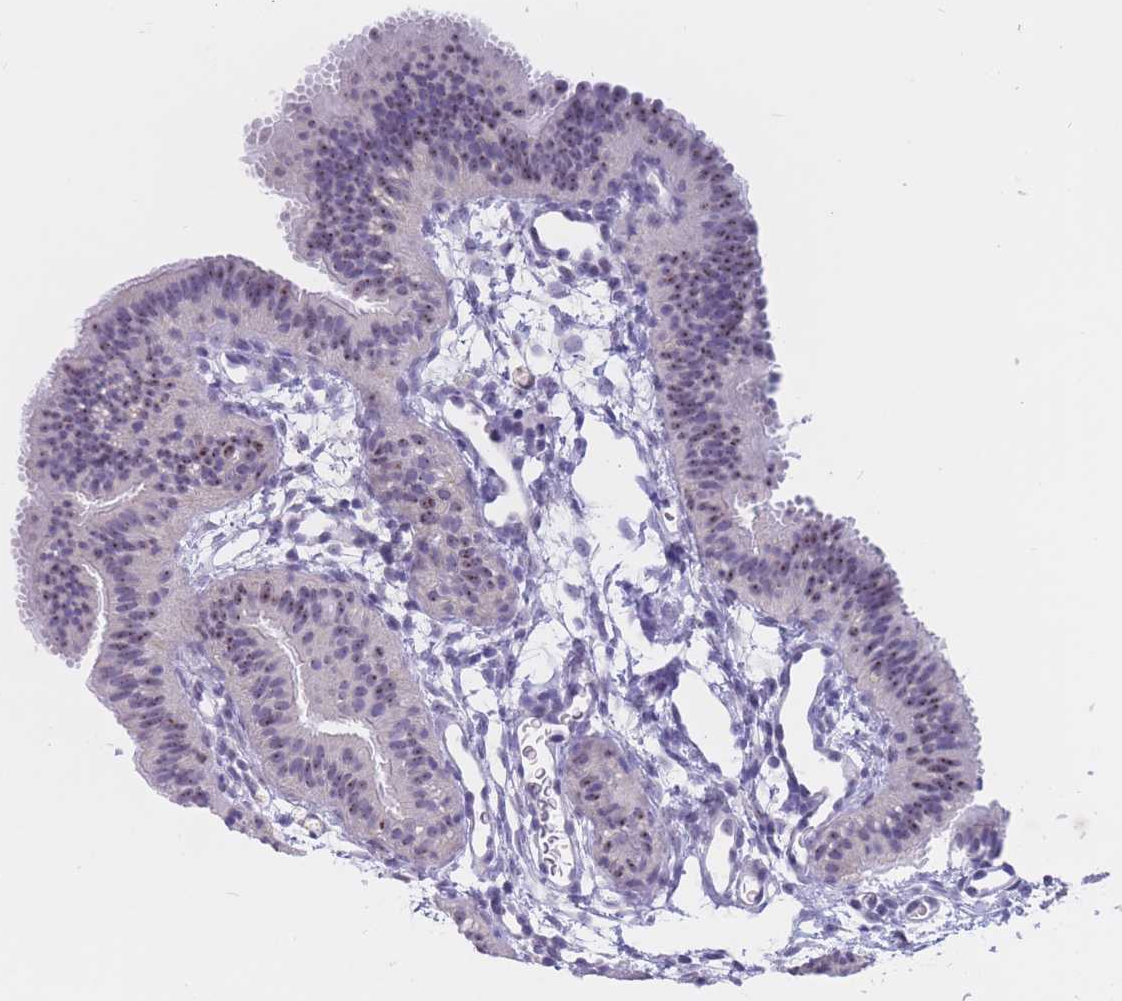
{"staining": {"intensity": "weak", "quantity": "<25%", "location": "nuclear"}, "tissue": "fallopian tube", "cell_type": "Glandular cells", "image_type": "normal", "snomed": [{"axis": "morphology", "description": "Normal tissue, NOS"}, {"axis": "topography", "description": "Fallopian tube"}], "caption": "A high-resolution image shows immunohistochemistry (IHC) staining of benign fallopian tube, which displays no significant positivity in glandular cells.", "gene": "BOP1", "patient": {"sex": "female", "age": 35}}